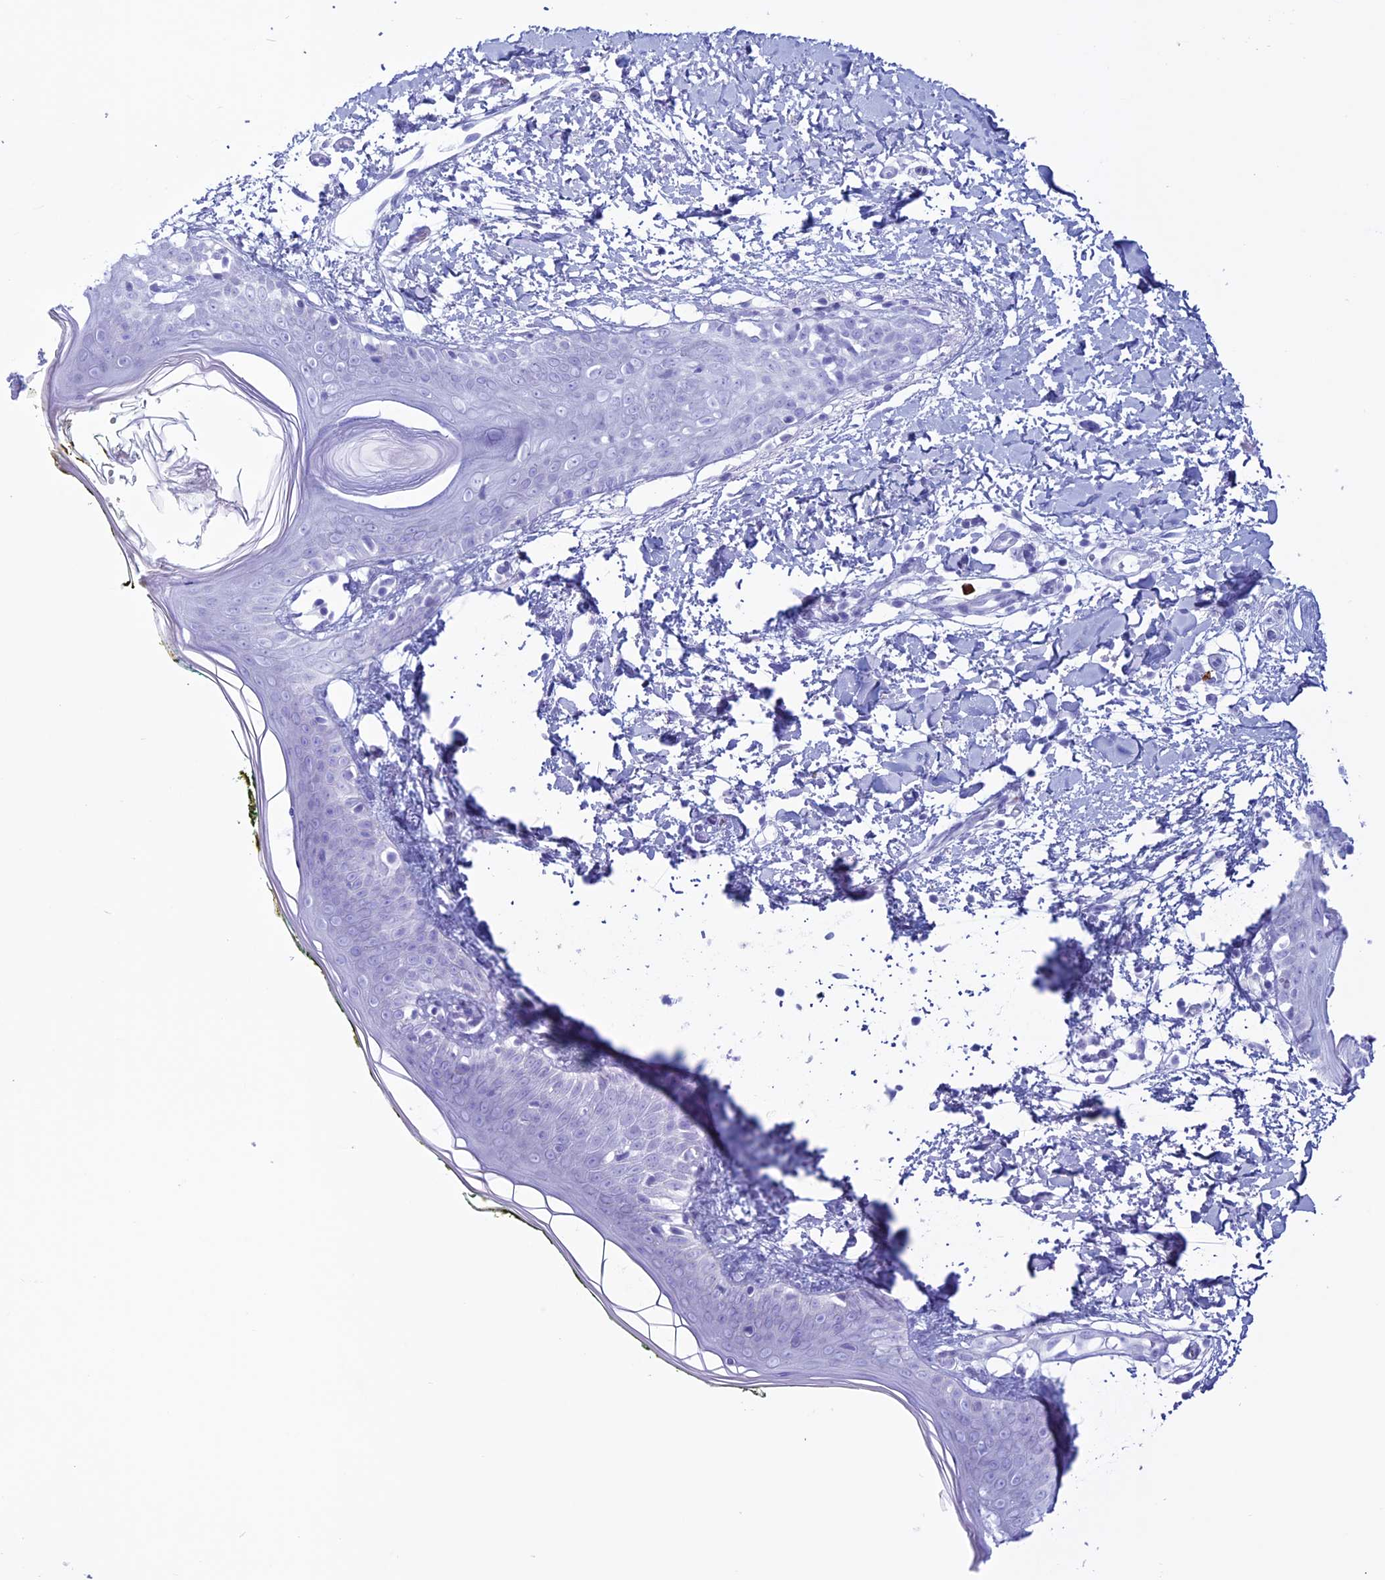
{"staining": {"intensity": "negative", "quantity": "none", "location": "none"}, "tissue": "skin", "cell_type": "Fibroblasts", "image_type": "normal", "snomed": [{"axis": "morphology", "description": "Normal tissue, NOS"}, {"axis": "topography", "description": "Skin"}], "caption": "This histopathology image is of normal skin stained with immunohistochemistry (IHC) to label a protein in brown with the nuclei are counter-stained blue. There is no expression in fibroblasts.", "gene": "MZB1", "patient": {"sex": "female", "age": 34}}